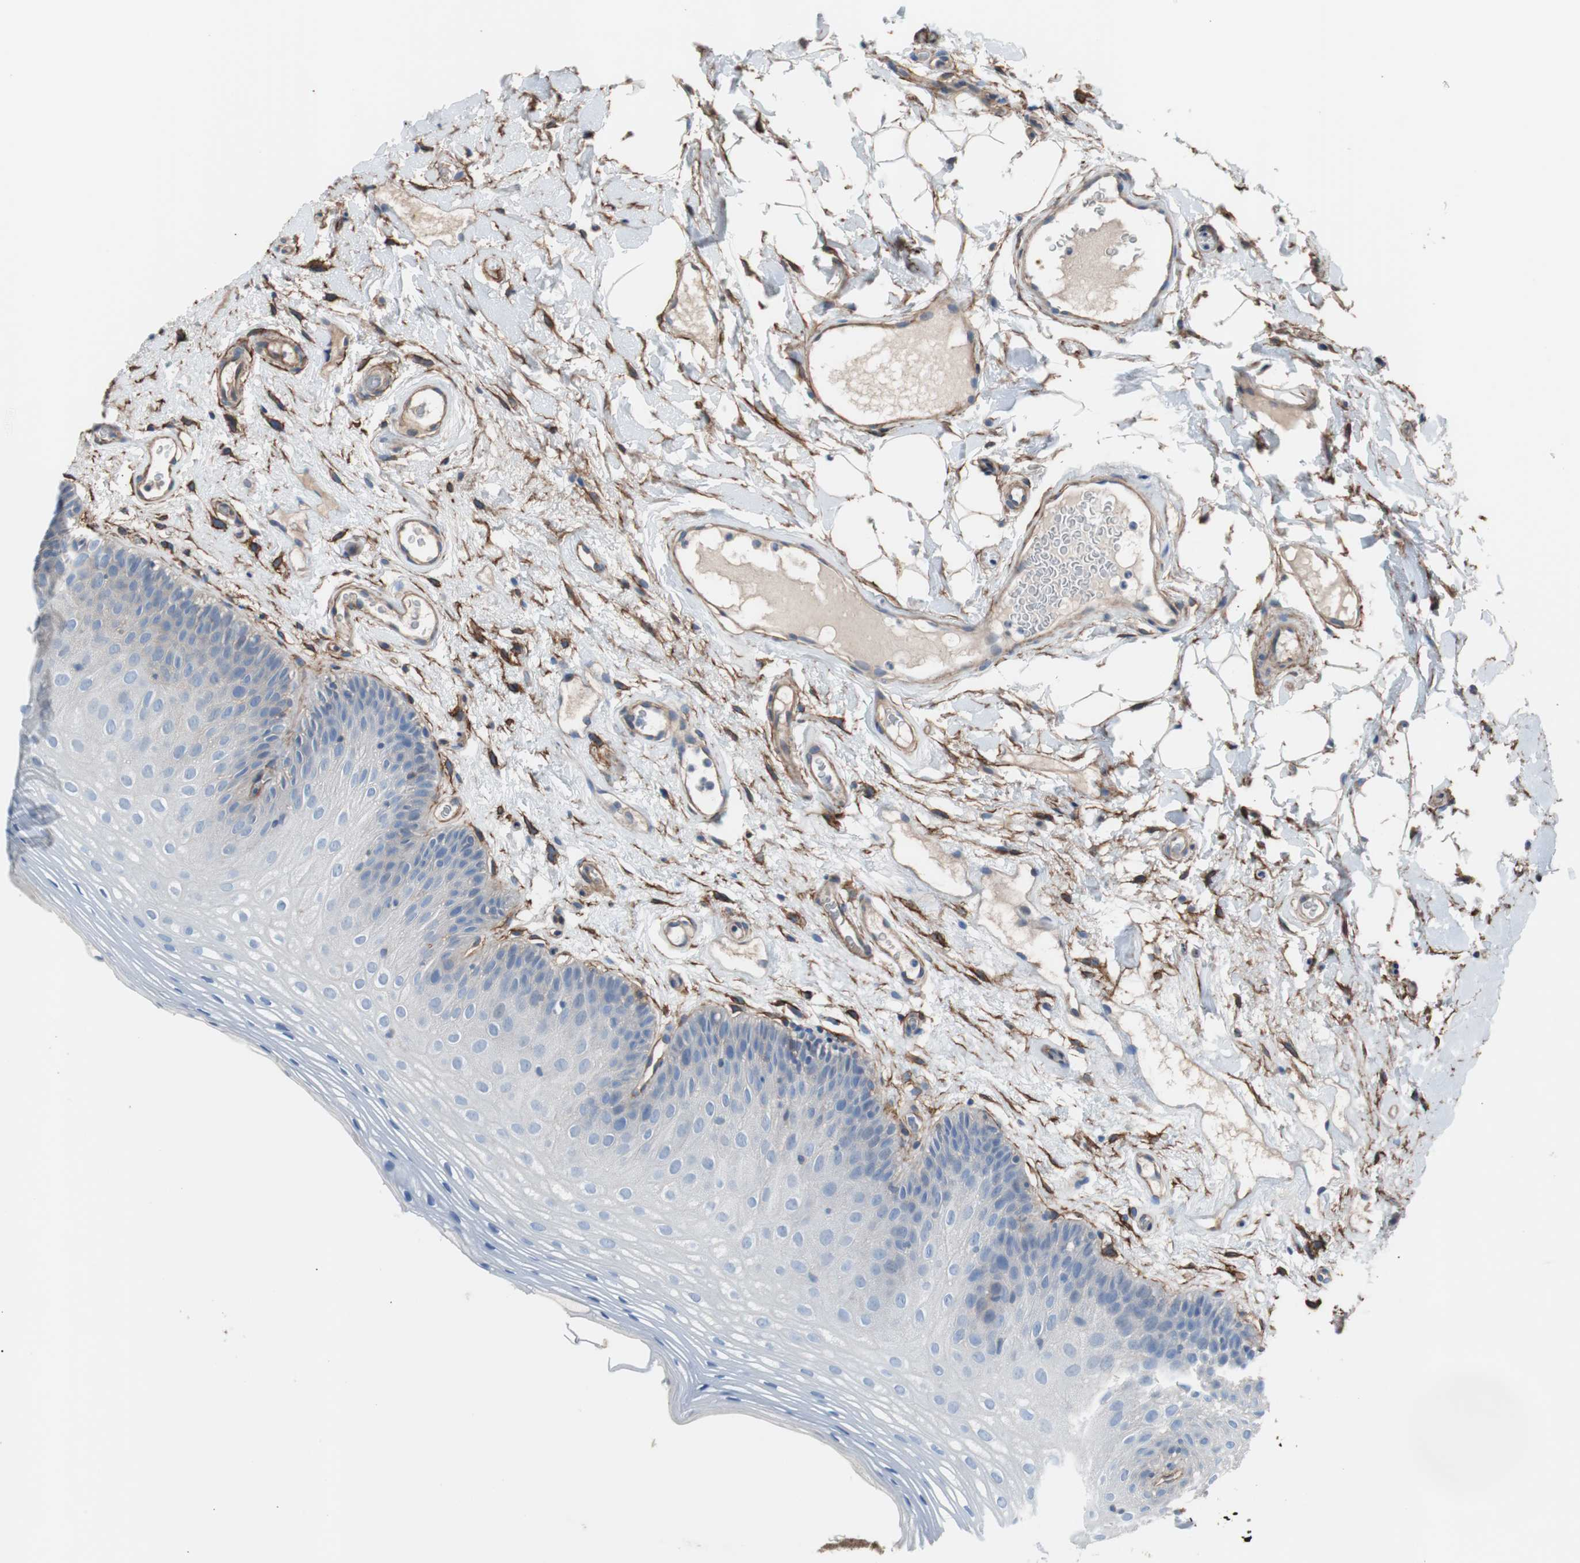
{"staining": {"intensity": "negative", "quantity": "none", "location": "none"}, "tissue": "oral mucosa", "cell_type": "Squamous epithelial cells", "image_type": "normal", "snomed": [{"axis": "morphology", "description": "Normal tissue, NOS"}, {"axis": "morphology", "description": "Squamous cell carcinoma, NOS"}, {"axis": "topography", "description": "Skeletal muscle"}, {"axis": "topography", "description": "Oral tissue"}], "caption": "There is no significant expression in squamous epithelial cells of oral mucosa. (Stains: DAB immunohistochemistry with hematoxylin counter stain, Microscopy: brightfield microscopy at high magnification).", "gene": "CD81", "patient": {"sex": "male", "age": 71}}